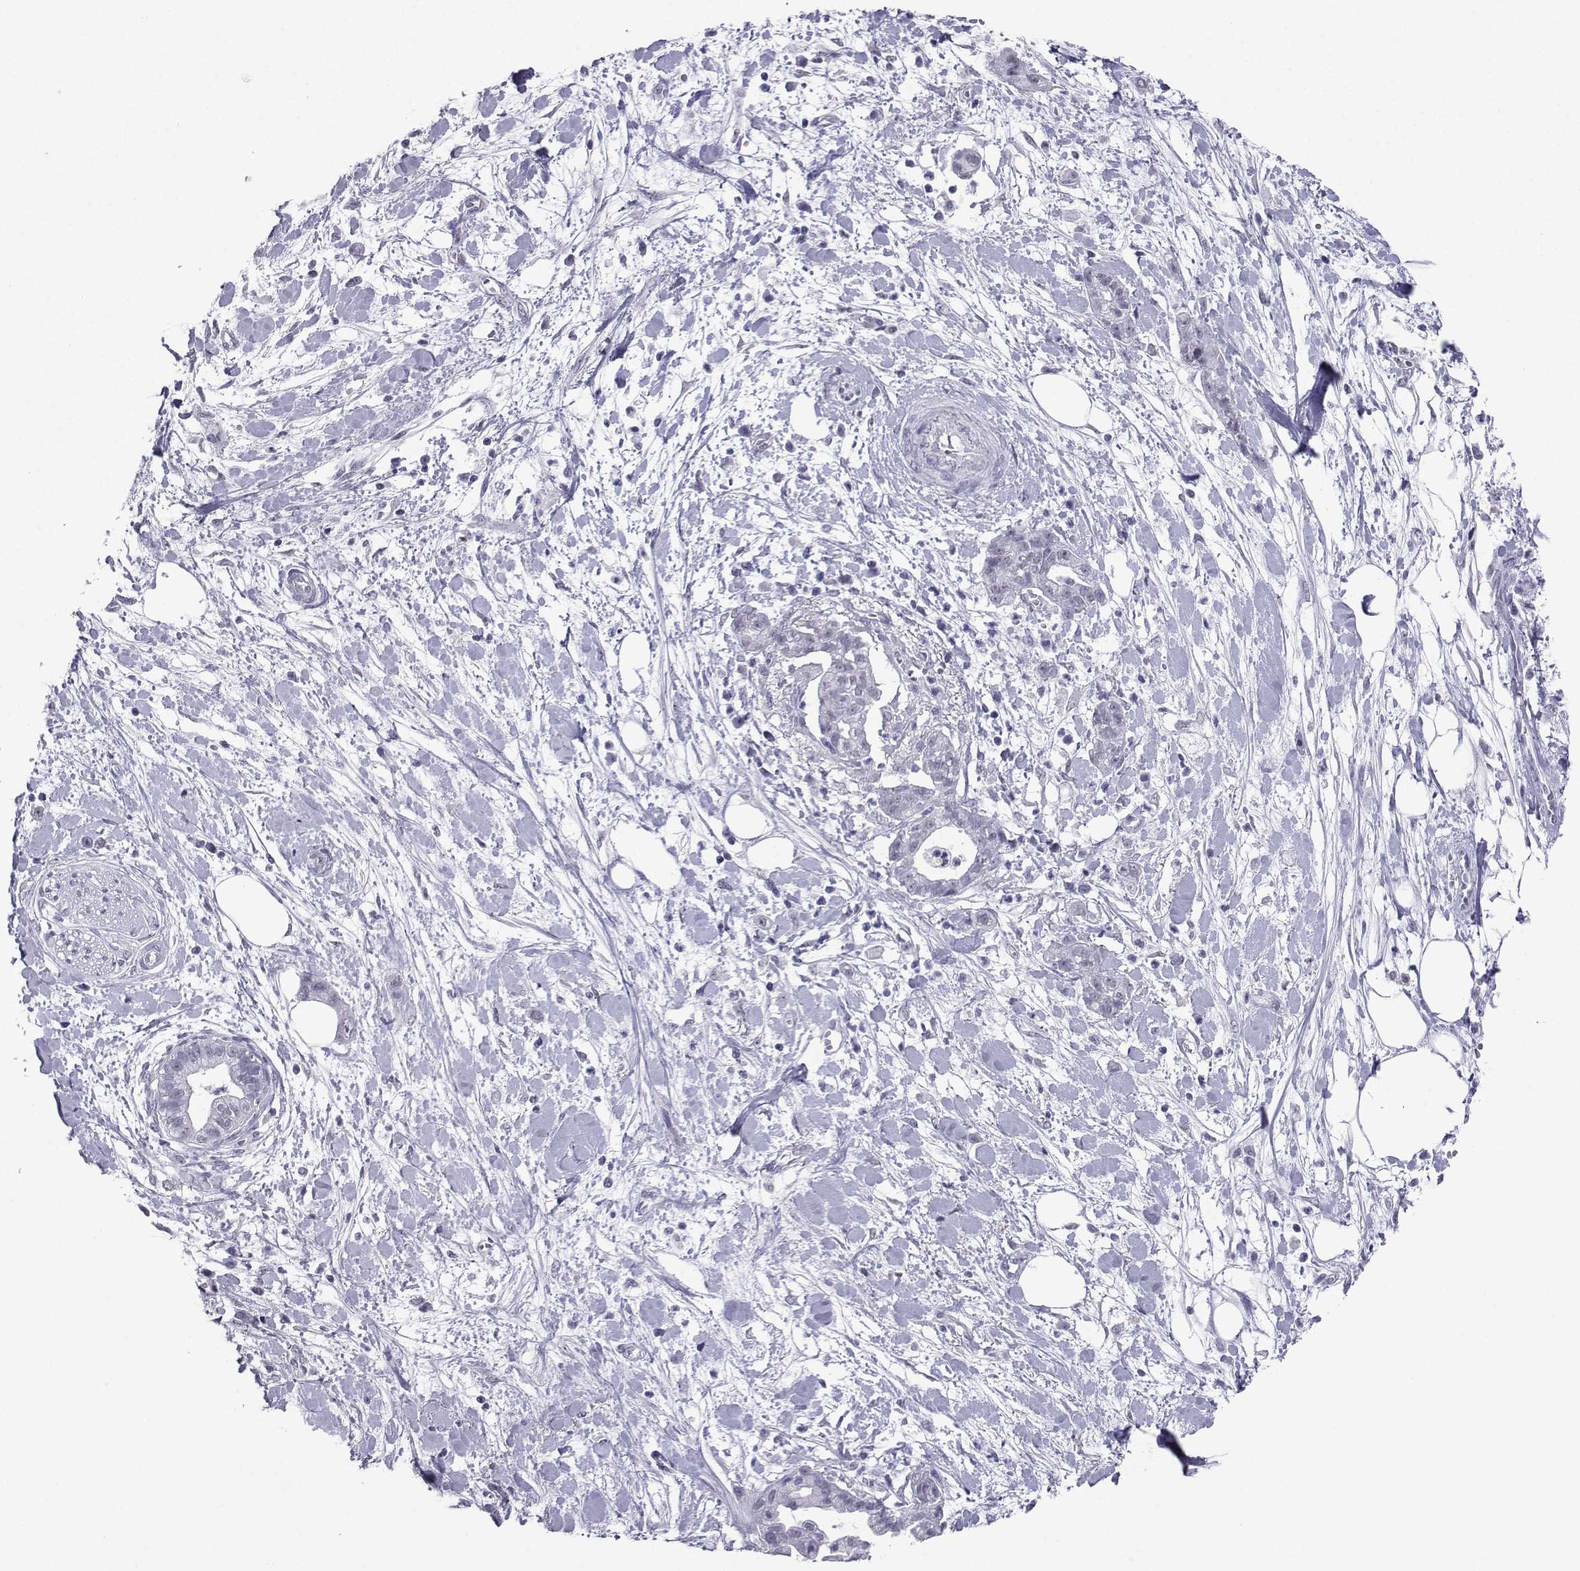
{"staining": {"intensity": "negative", "quantity": "none", "location": "none"}, "tissue": "pancreatic cancer", "cell_type": "Tumor cells", "image_type": "cancer", "snomed": [{"axis": "morphology", "description": "Normal tissue, NOS"}, {"axis": "morphology", "description": "Adenocarcinoma, NOS"}, {"axis": "topography", "description": "Lymph node"}, {"axis": "topography", "description": "Pancreas"}], "caption": "Pancreatic cancer was stained to show a protein in brown. There is no significant staining in tumor cells.", "gene": "LORICRIN", "patient": {"sex": "female", "age": 58}}